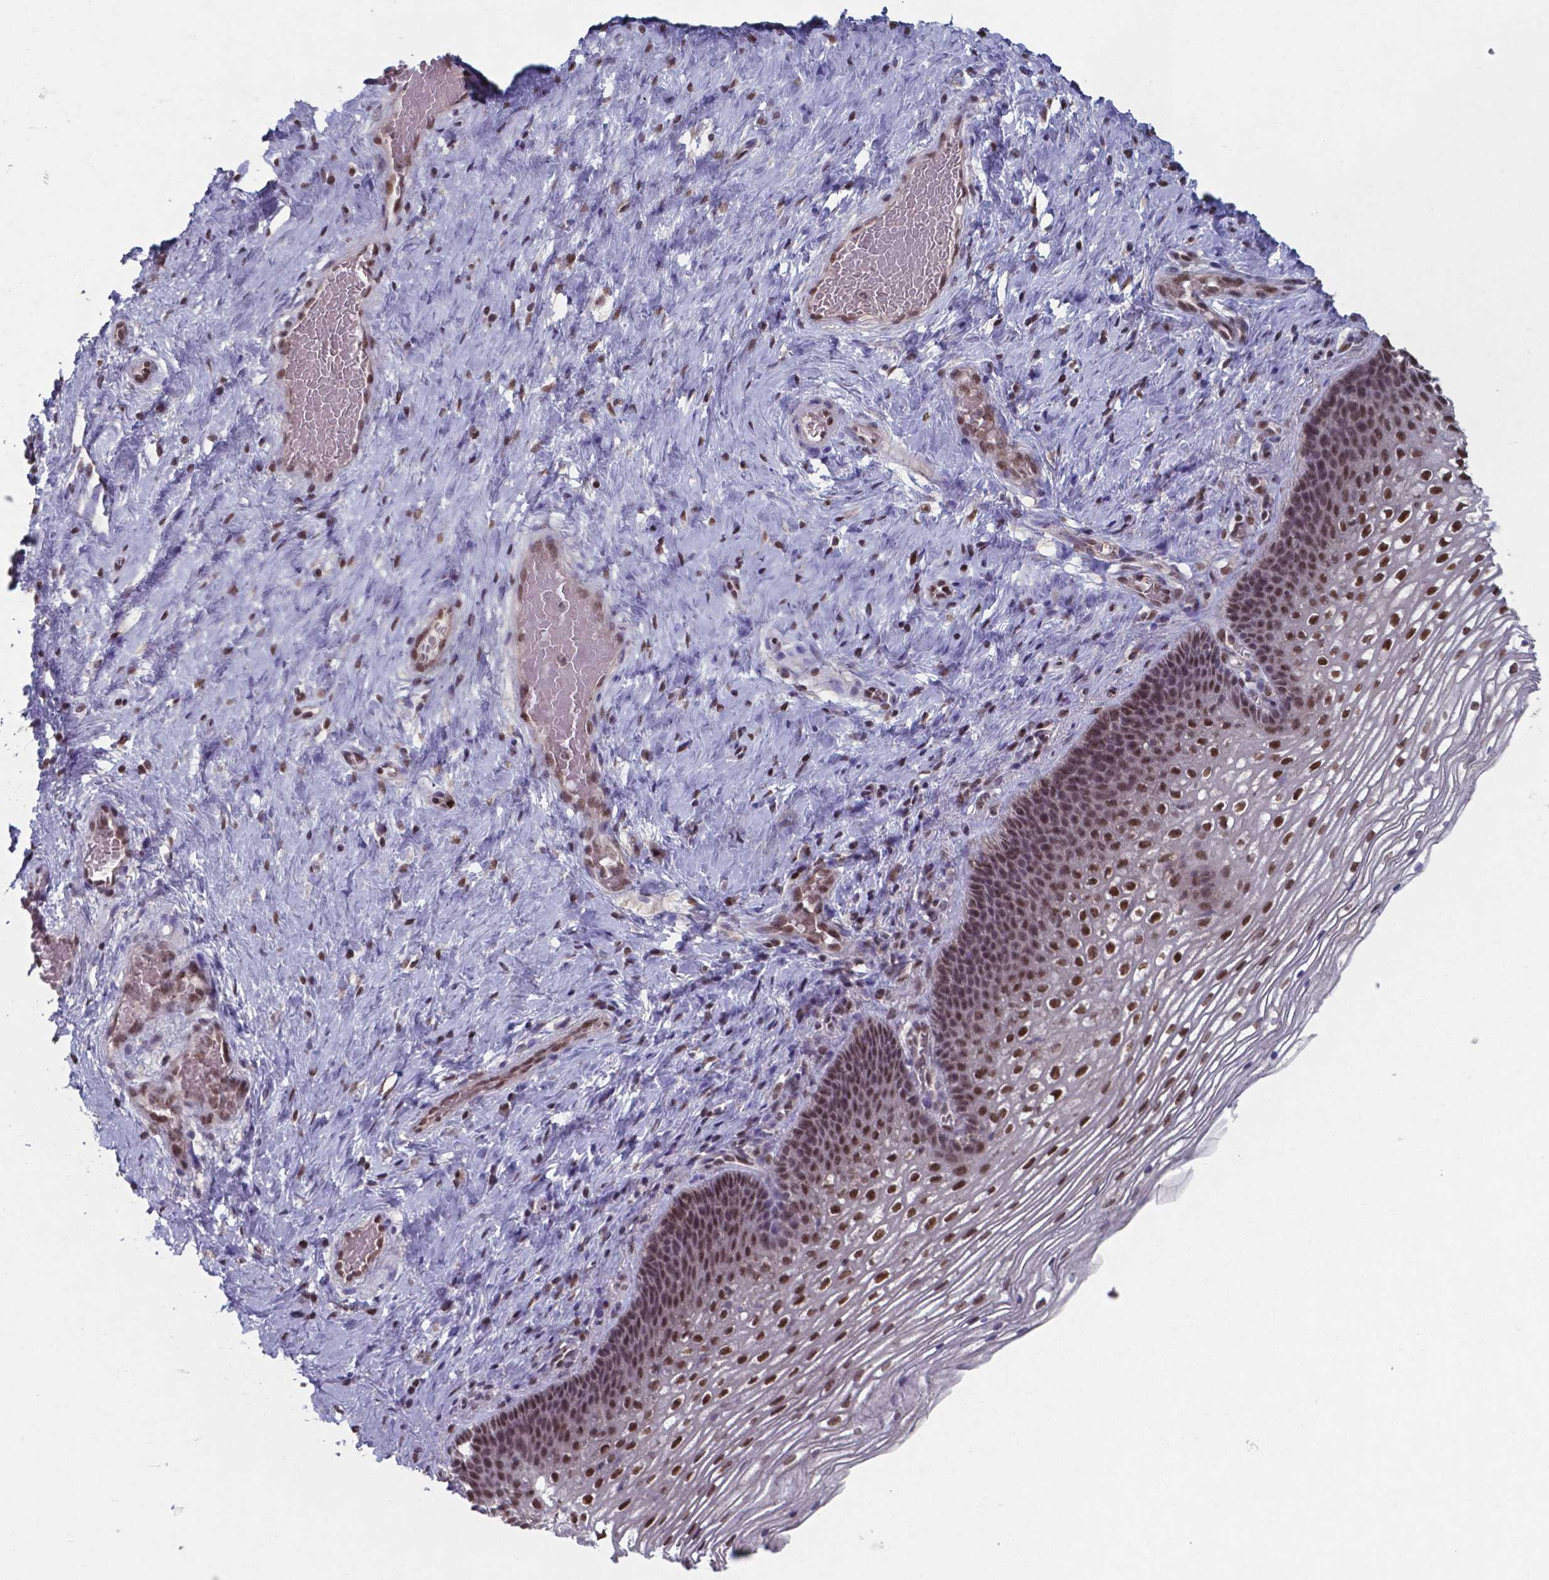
{"staining": {"intensity": "strong", "quantity": ">75%", "location": "nuclear"}, "tissue": "cervix", "cell_type": "Glandular cells", "image_type": "normal", "snomed": [{"axis": "morphology", "description": "Normal tissue, NOS"}, {"axis": "topography", "description": "Cervix"}], "caption": "Strong nuclear positivity for a protein is identified in approximately >75% of glandular cells of normal cervix using immunohistochemistry (IHC).", "gene": "UBA1", "patient": {"sex": "female", "age": 34}}